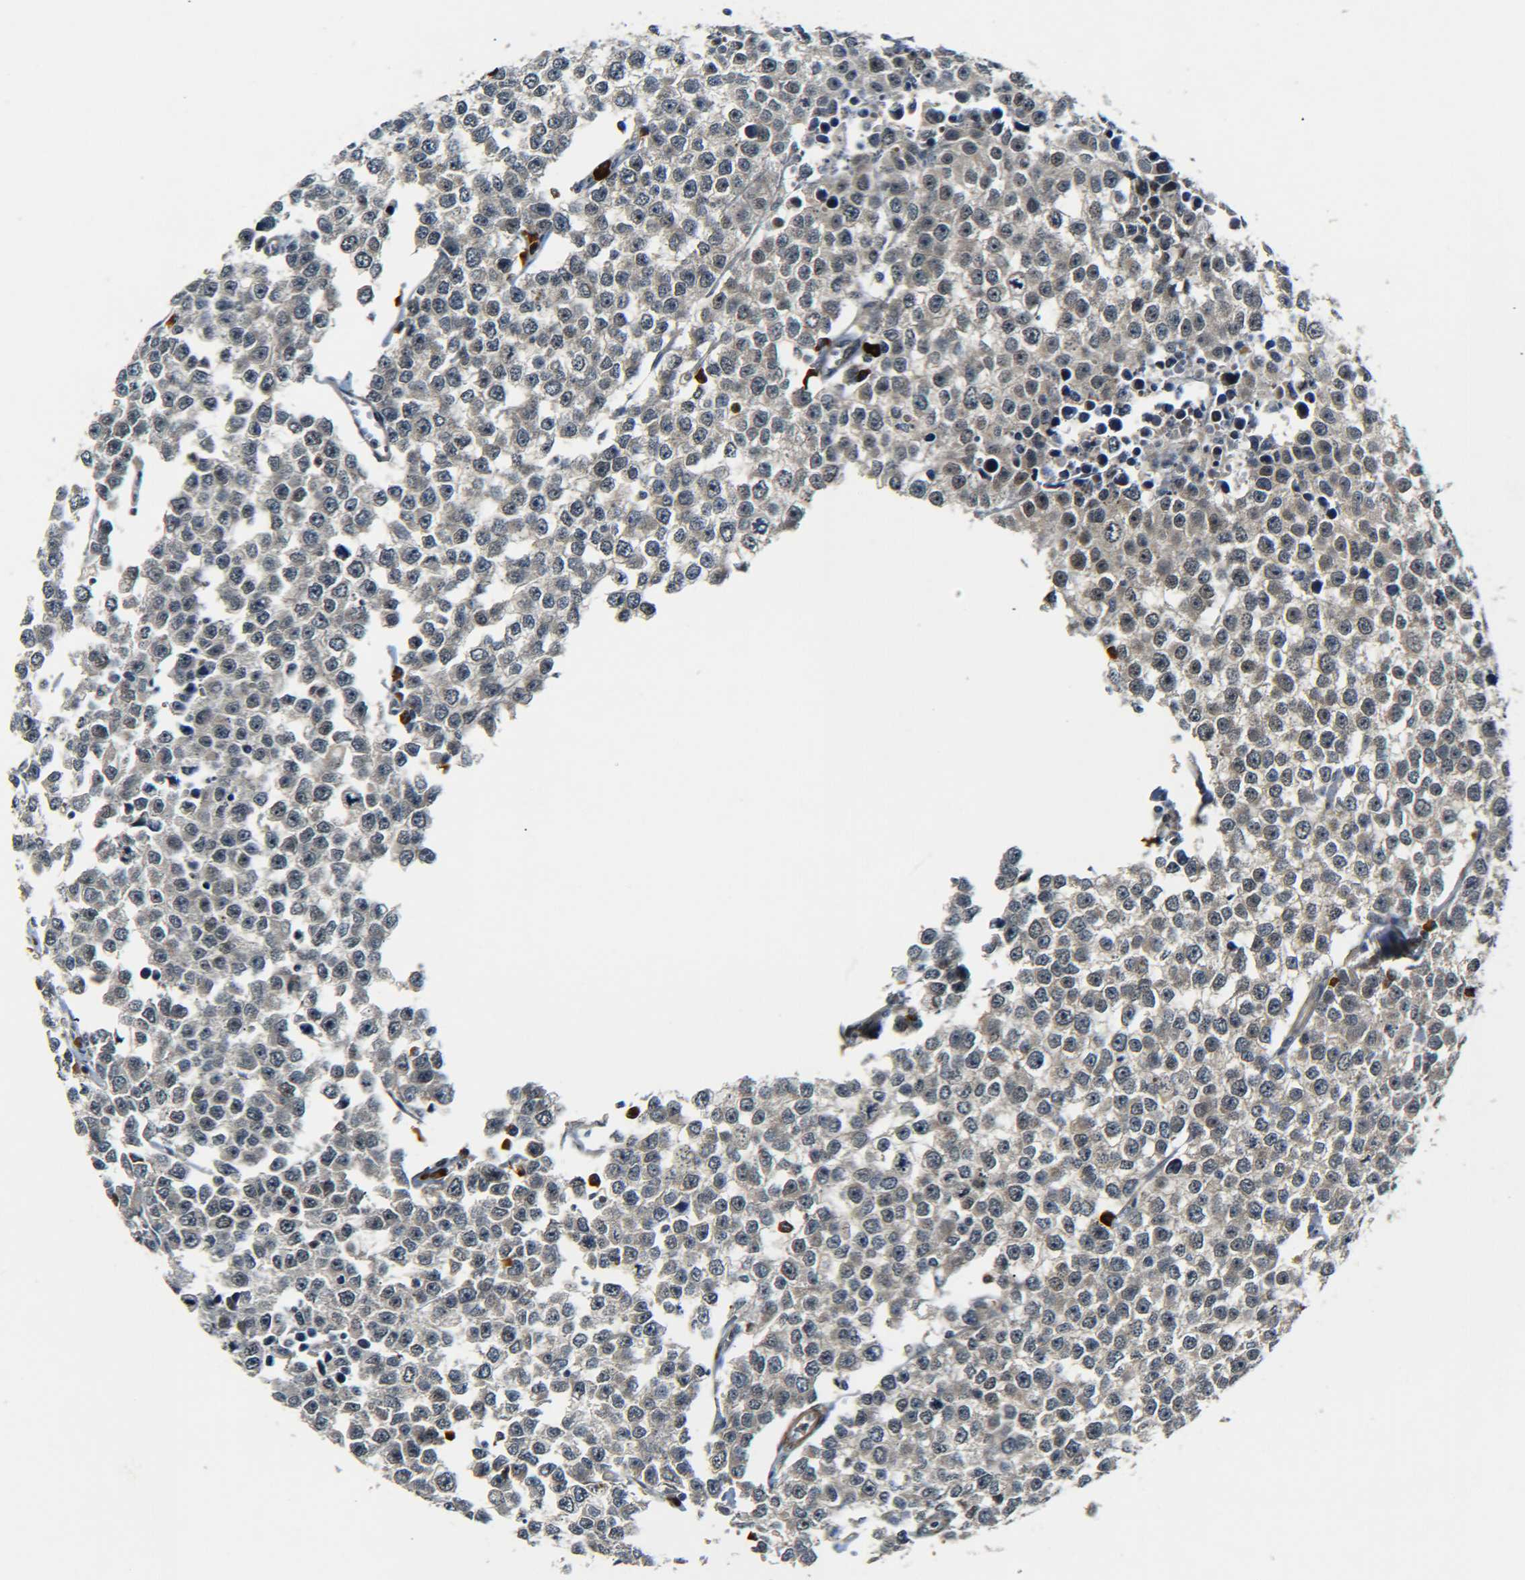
{"staining": {"intensity": "weak", "quantity": "25%-75%", "location": "cytoplasmic/membranous"}, "tissue": "testis cancer", "cell_type": "Tumor cells", "image_type": "cancer", "snomed": [{"axis": "morphology", "description": "Seminoma, NOS"}, {"axis": "morphology", "description": "Carcinoma, Embryonal, NOS"}, {"axis": "topography", "description": "Testis"}], "caption": "Brown immunohistochemical staining in human testis embryonal carcinoma exhibits weak cytoplasmic/membranous expression in about 25%-75% of tumor cells.", "gene": "MEIS1", "patient": {"sex": "male", "age": 52}}